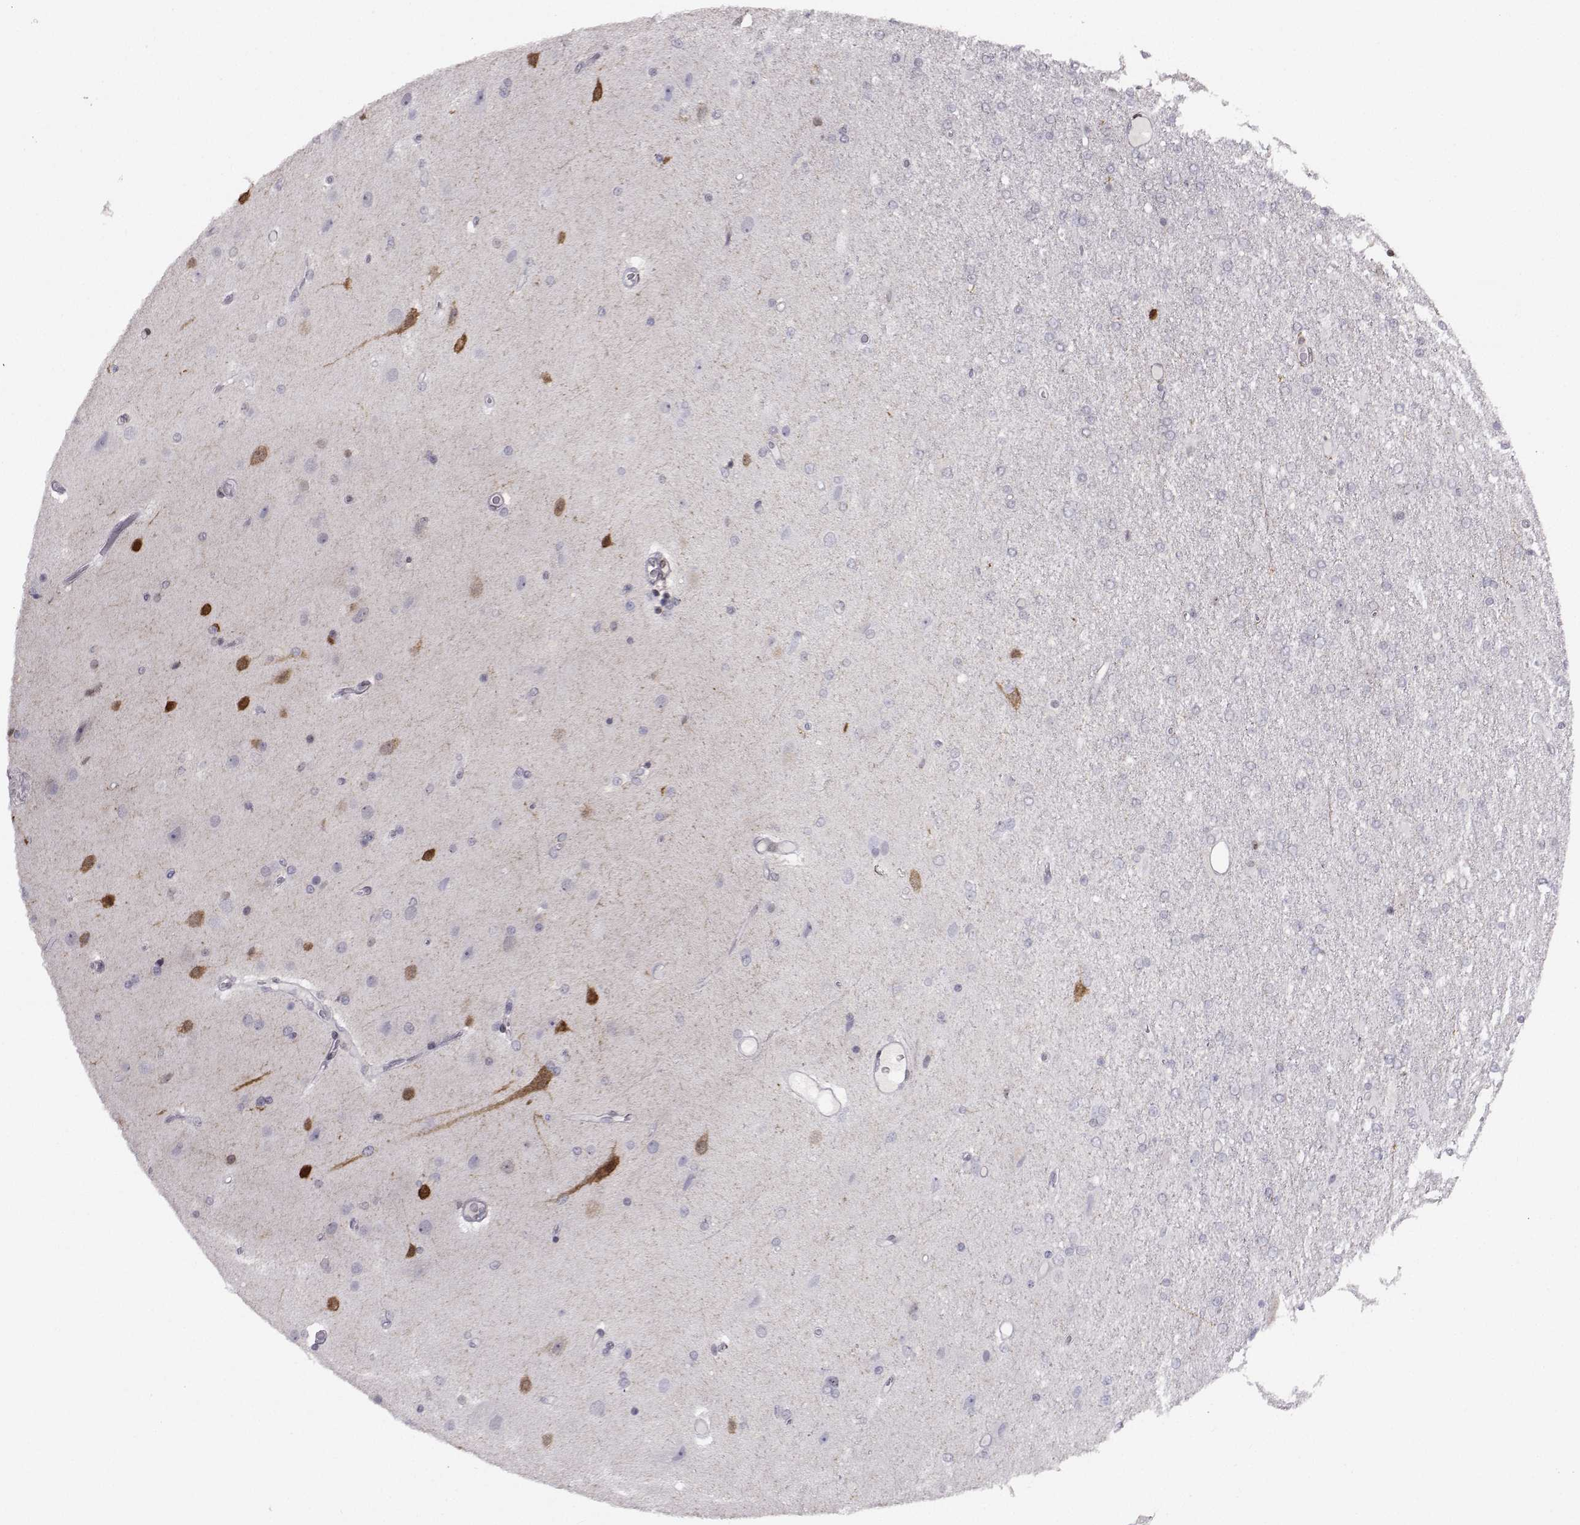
{"staining": {"intensity": "negative", "quantity": "none", "location": "none"}, "tissue": "glioma", "cell_type": "Tumor cells", "image_type": "cancer", "snomed": [{"axis": "morphology", "description": "Glioma, malignant, High grade"}, {"axis": "topography", "description": "Cerebral cortex"}], "caption": "Immunohistochemical staining of glioma demonstrates no significant expression in tumor cells.", "gene": "PCP4L1", "patient": {"sex": "male", "age": 70}}